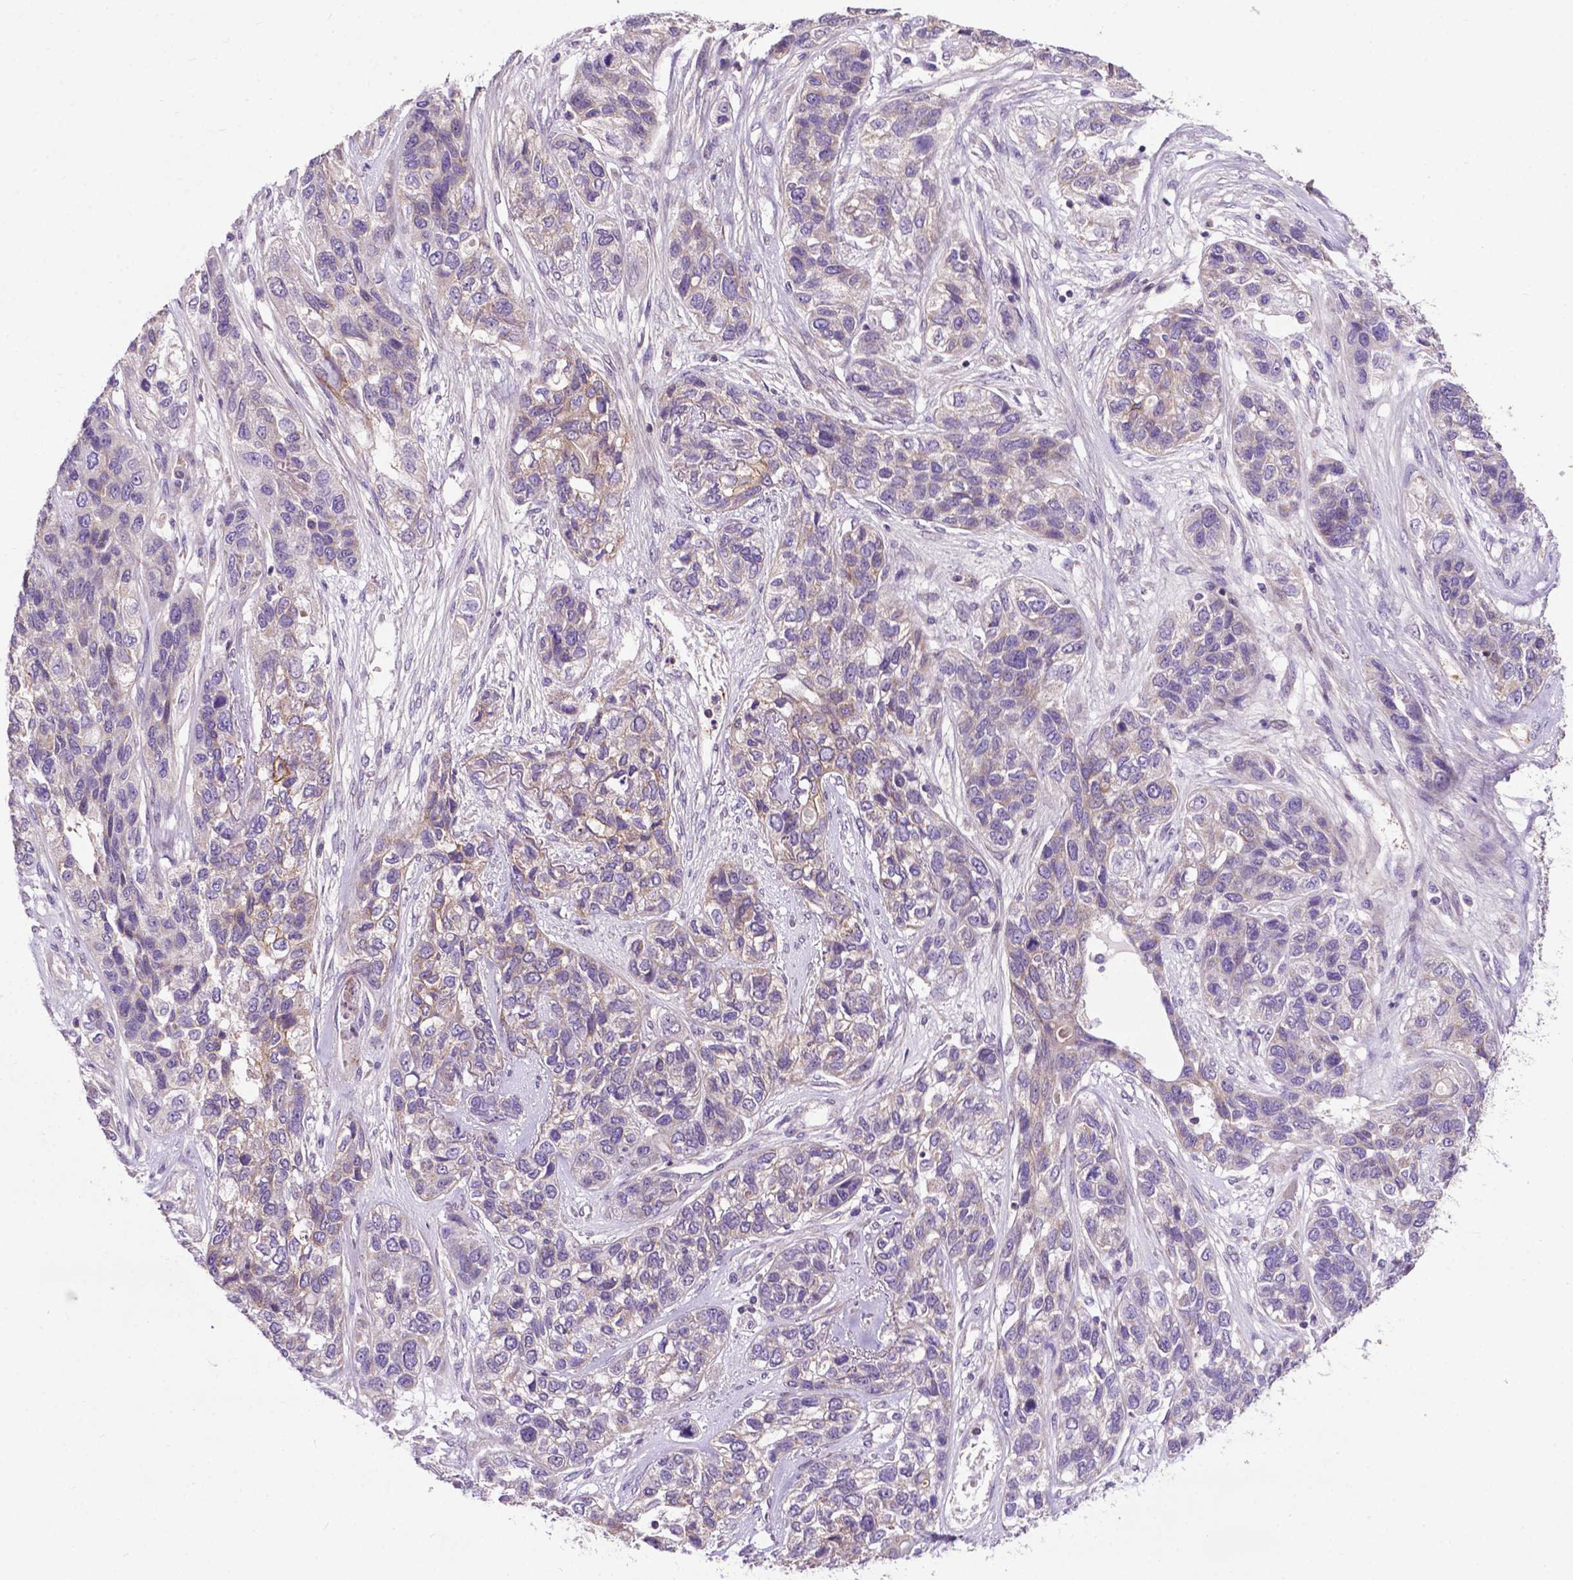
{"staining": {"intensity": "negative", "quantity": "none", "location": "none"}, "tissue": "lung cancer", "cell_type": "Tumor cells", "image_type": "cancer", "snomed": [{"axis": "morphology", "description": "Squamous cell carcinoma, NOS"}, {"axis": "topography", "description": "Lung"}], "caption": "Immunohistochemical staining of lung squamous cell carcinoma demonstrates no significant expression in tumor cells. (DAB (3,3'-diaminobenzidine) immunohistochemistry (IHC) visualized using brightfield microscopy, high magnification).", "gene": "SPNS2", "patient": {"sex": "female", "age": 70}}